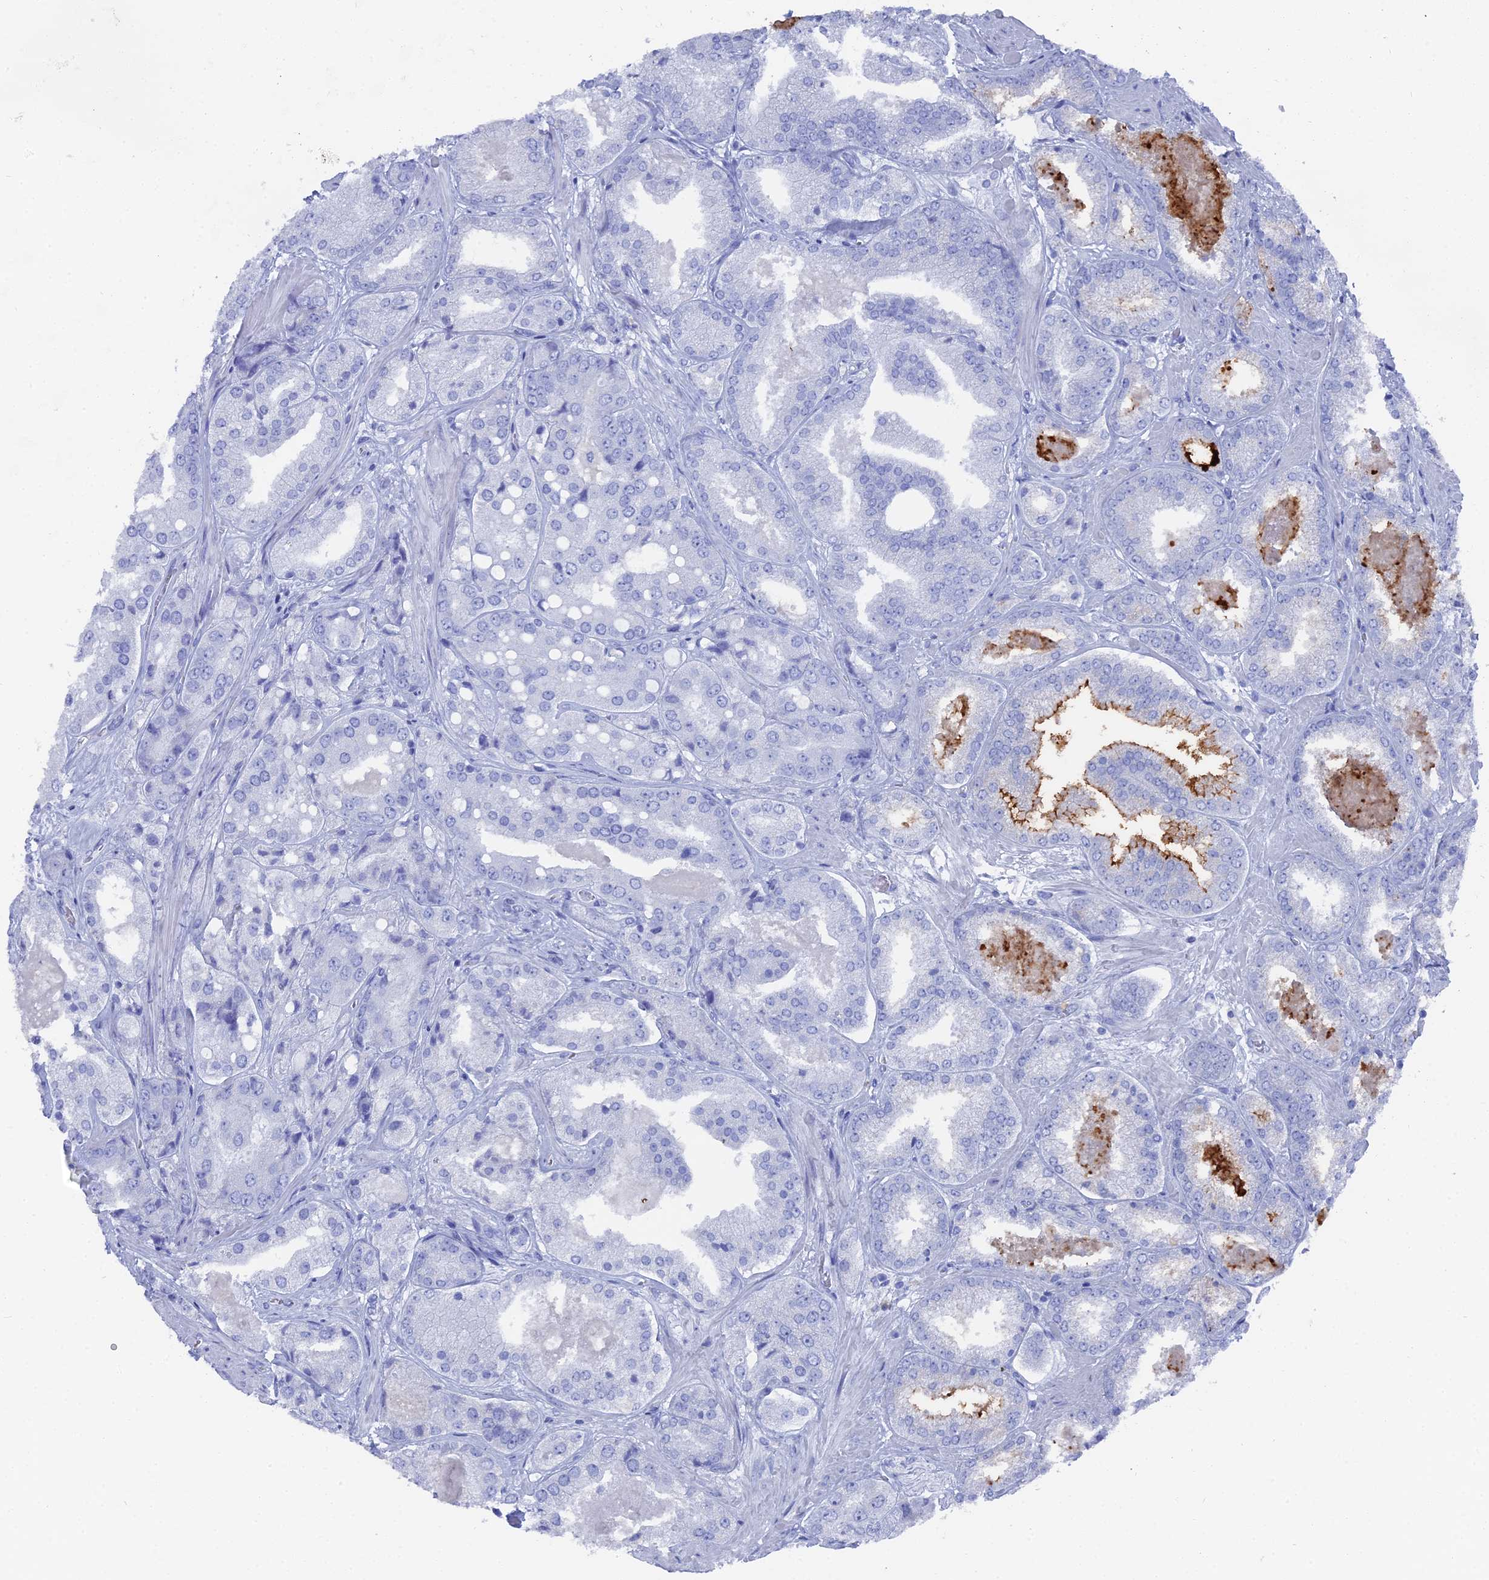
{"staining": {"intensity": "negative", "quantity": "none", "location": "none"}, "tissue": "prostate cancer", "cell_type": "Tumor cells", "image_type": "cancer", "snomed": [{"axis": "morphology", "description": "Adenocarcinoma, High grade"}, {"axis": "topography", "description": "Prostate"}], "caption": "This is a photomicrograph of IHC staining of prostate cancer (high-grade adenocarcinoma), which shows no expression in tumor cells.", "gene": "ENPP3", "patient": {"sex": "male", "age": 63}}